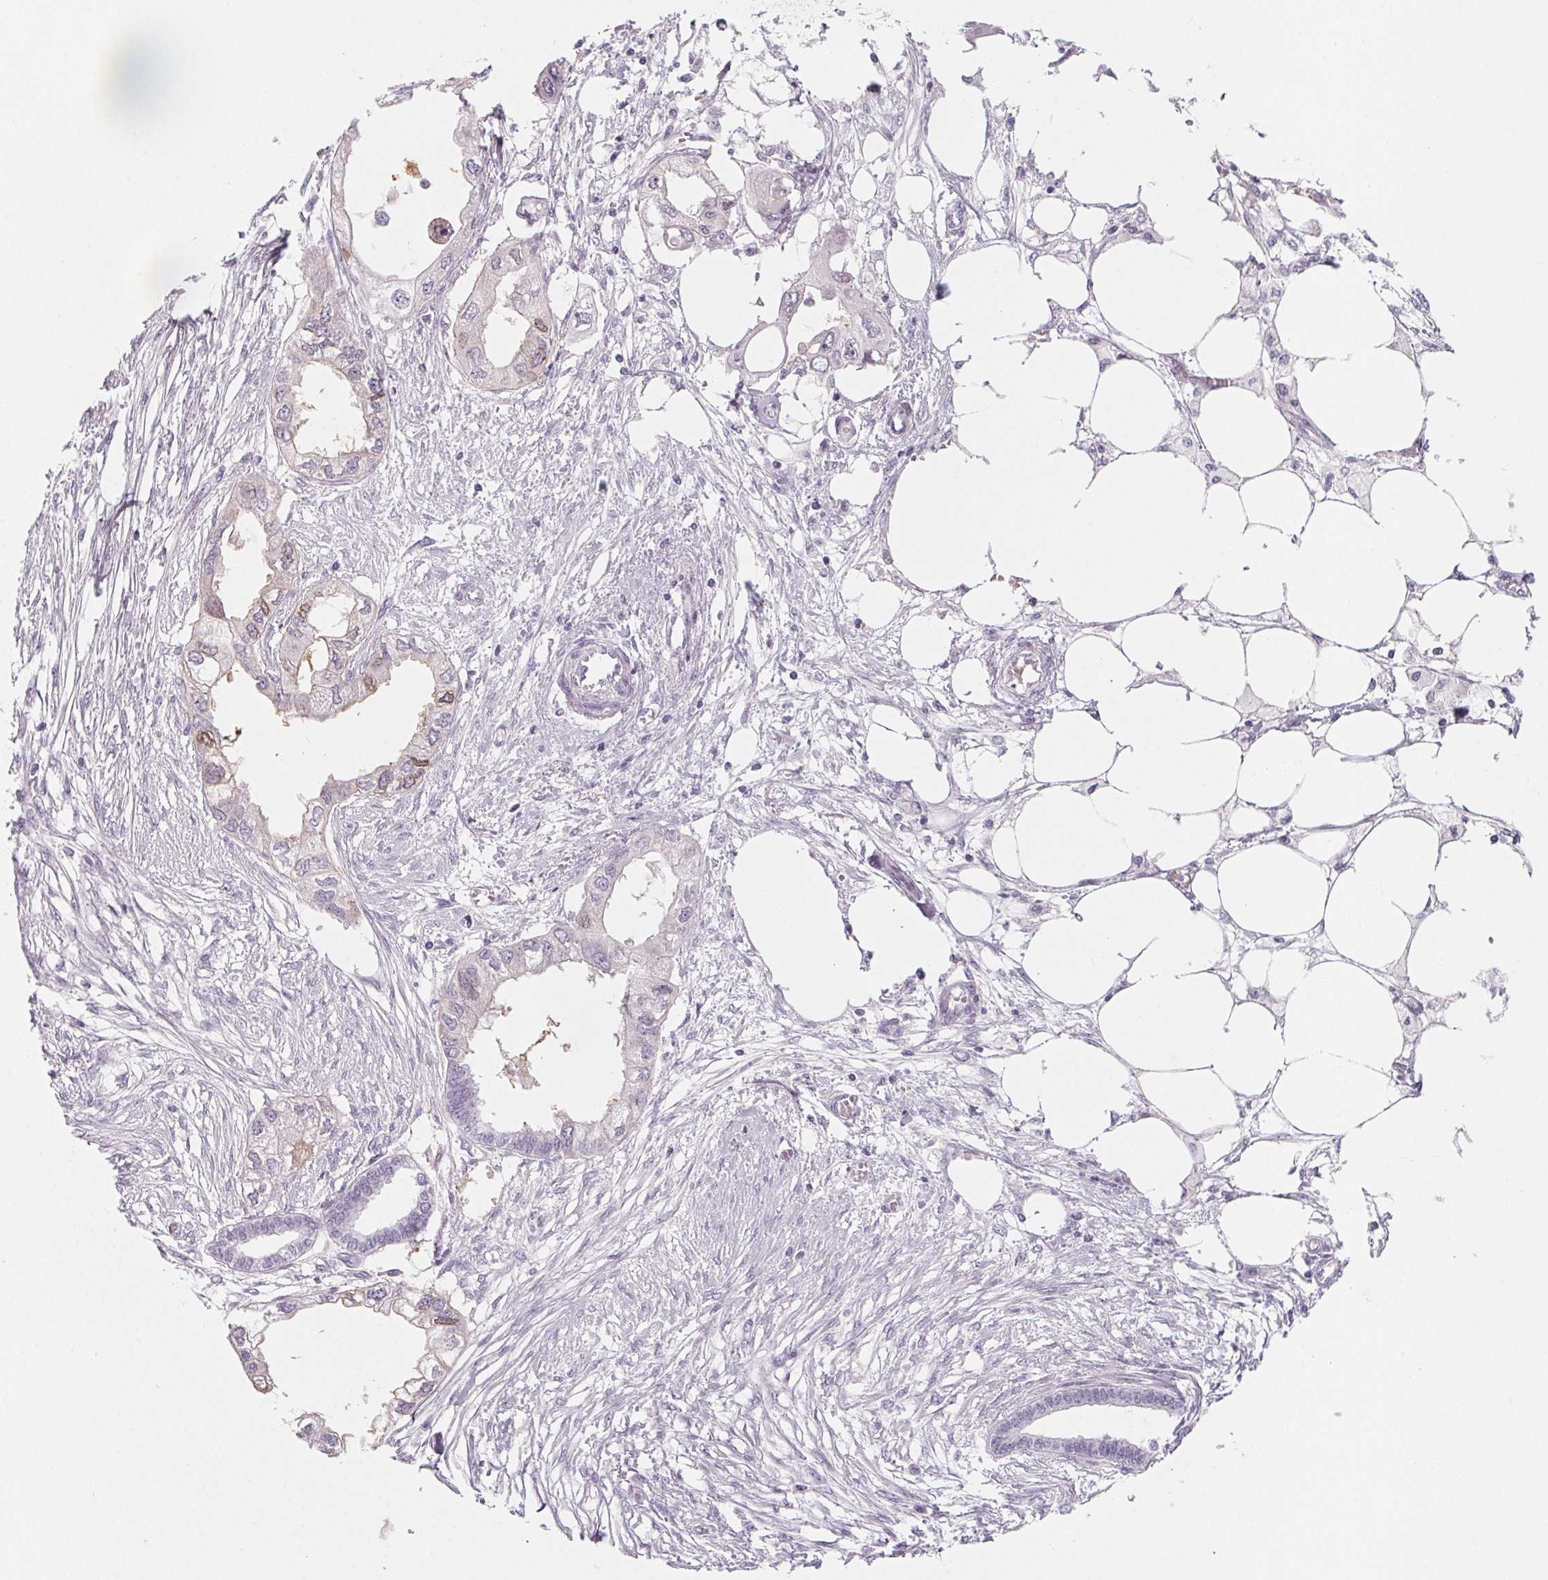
{"staining": {"intensity": "negative", "quantity": "none", "location": "none"}, "tissue": "endometrial cancer", "cell_type": "Tumor cells", "image_type": "cancer", "snomed": [{"axis": "morphology", "description": "Adenocarcinoma, NOS"}, {"axis": "morphology", "description": "Adenocarcinoma, metastatic, NOS"}, {"axis": "topography", "description": "Adipose tissue"}, {"axis": "topography", "description": "Endometrium"}], "caption": "Immunohistochemical staining of endometrial cancer shows no significant expression in tumor cells.", "gene": "SH3GL2", "patient": {"sex": "female", "age": 67}}